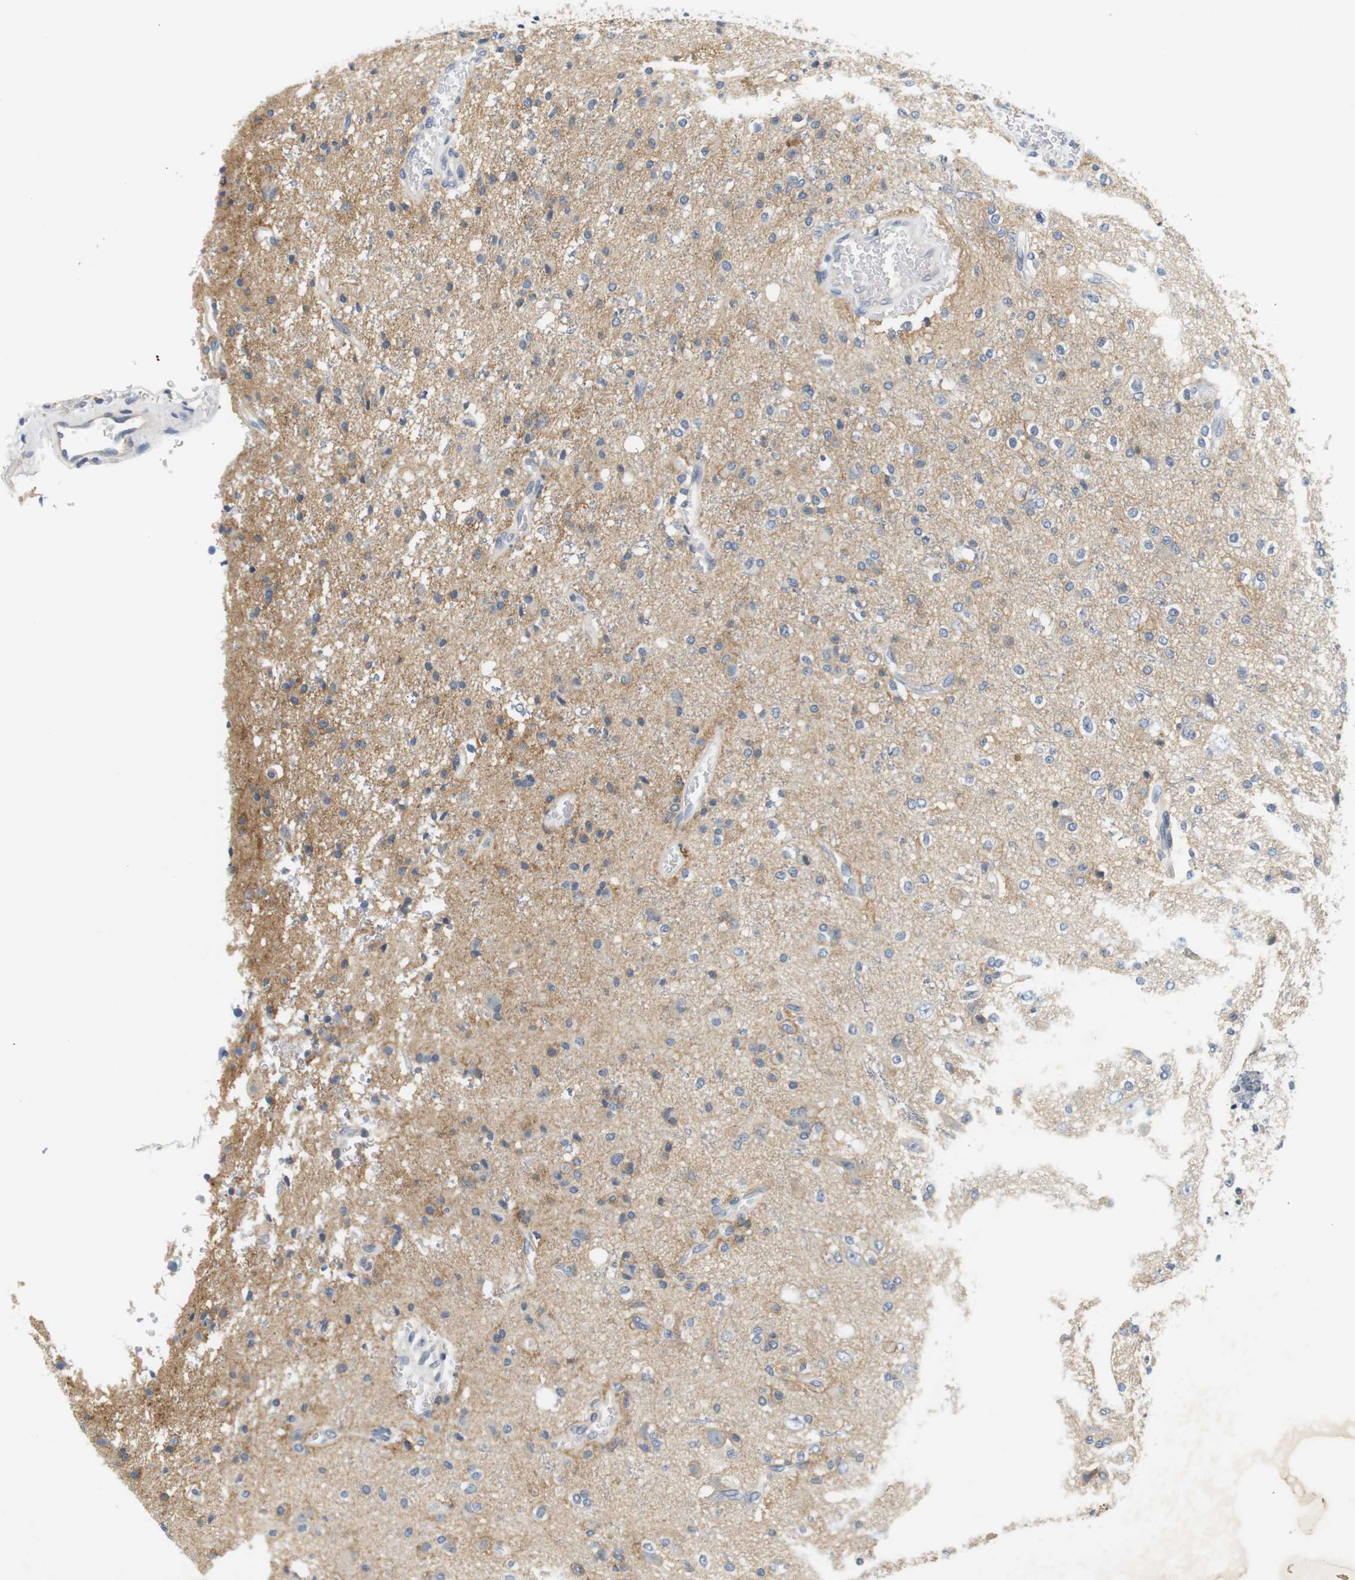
{"staining": {"intensity": "weak", "quantity": "25%-75%", "location": "cytoplasmic/membranous"}, "tissue": "glioma", "cell_type": "Tumor cells", "image_type": "cancer", "snomed": [{"axis": "morphology", "description": "Glioma, malignant, High grade"}, {"axis": "topography", "description": "Brain"}], "caption": "Human malignant glioma (high-grade) stained with a protein marker reveals weak staining in tumor cells.", "gene": "EVA1C", "patient": {"sex": "male", "age": 47}}